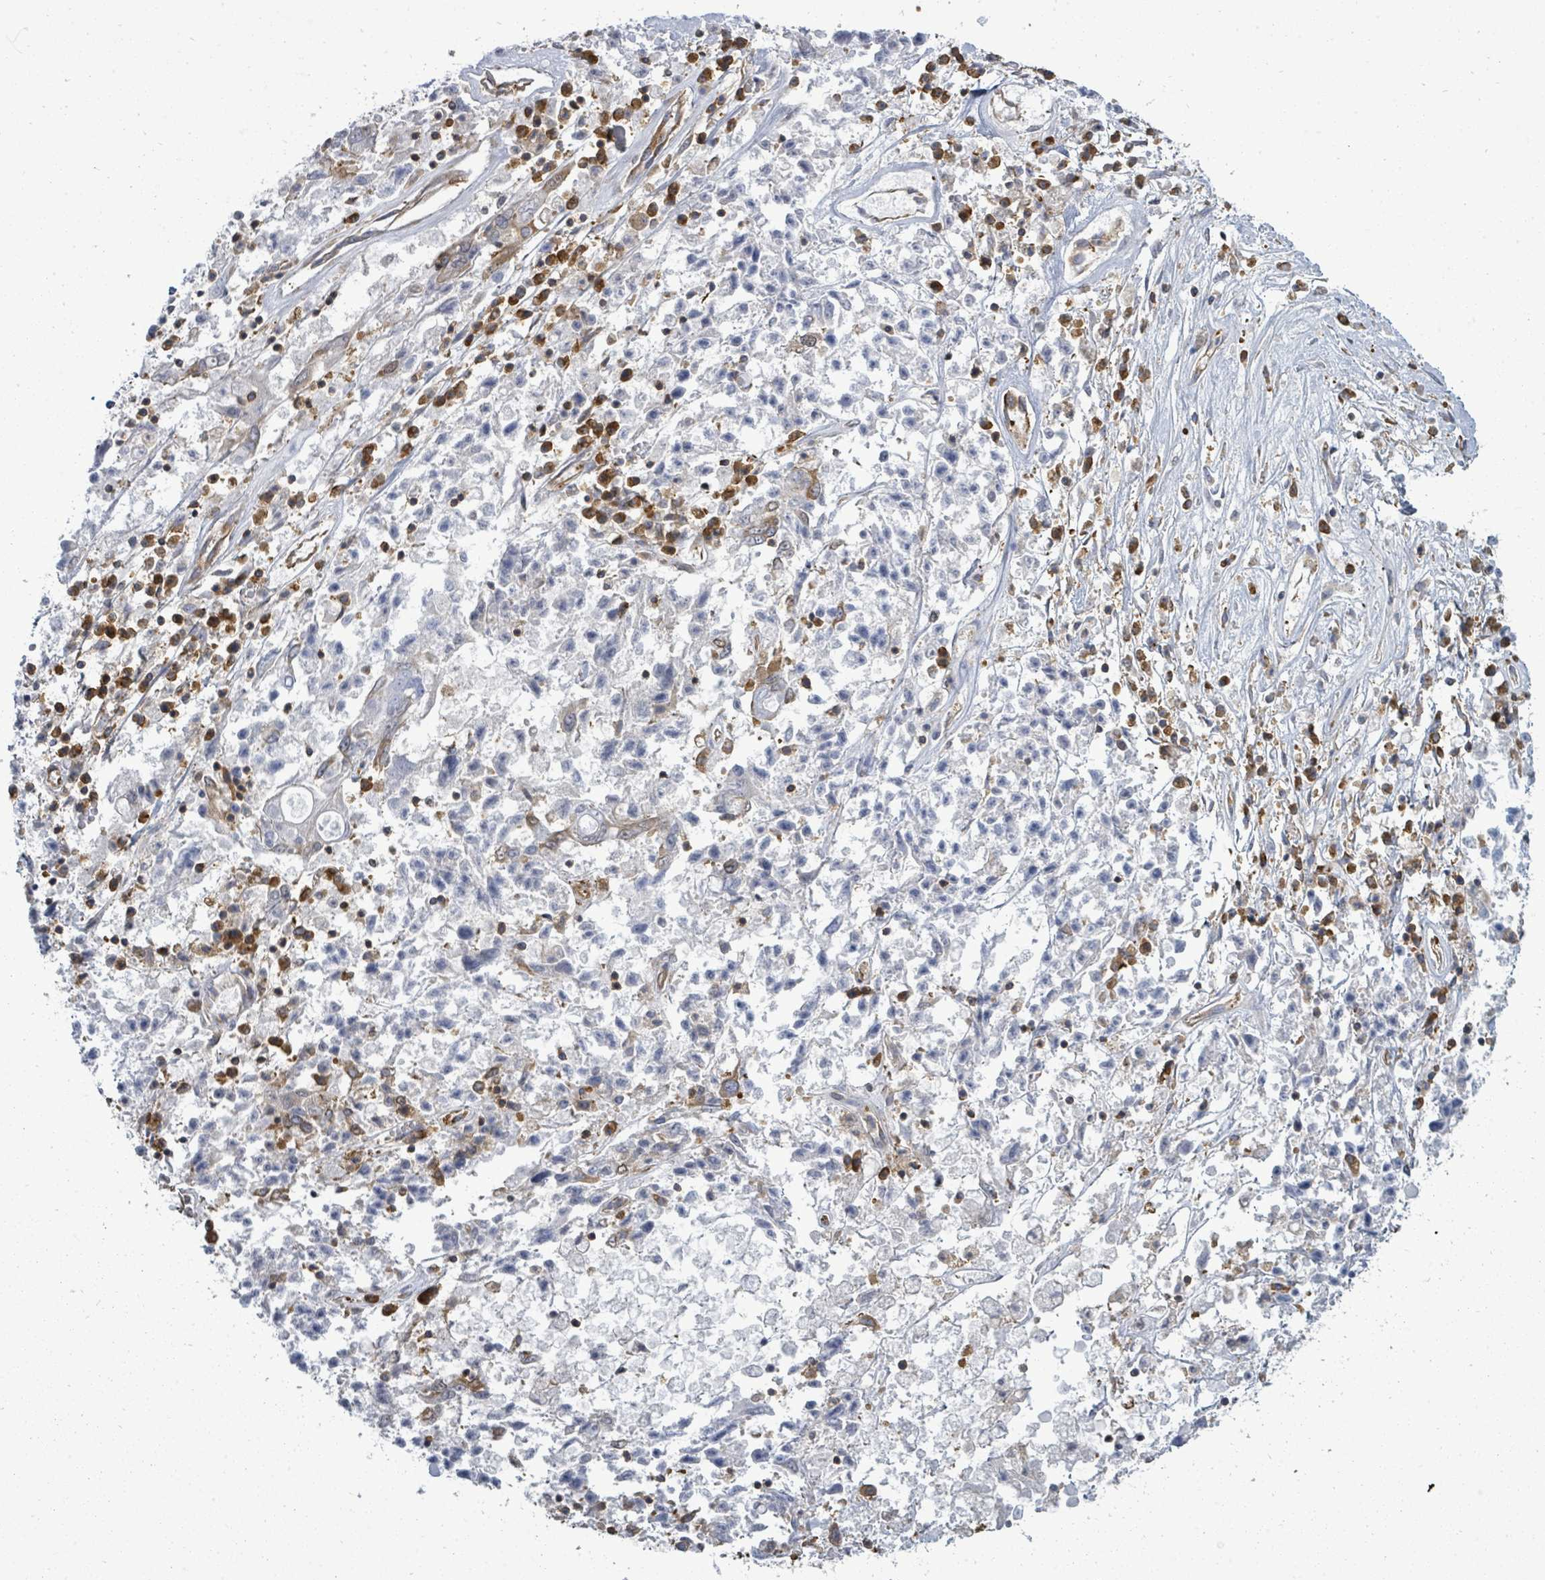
{"staining": {"intensity": "negative", "quantity": "none", "location": "none"}, "tissue": "ovarian cancer", "cell_type": "Tumor cells", "image_type": "cancer", "snomed": [{"axis": "morphology", "description": "Carcinoma, endometroid"}, {"axis": "topography", "description": "Ovary"}], "caption": "Immunohistochemical staining of endometroid carcinoma (ovarian) reveals no significant staining in tumor cells.", "gene": "EIF3C", "patient": {"sex": "female", "age": 62}}